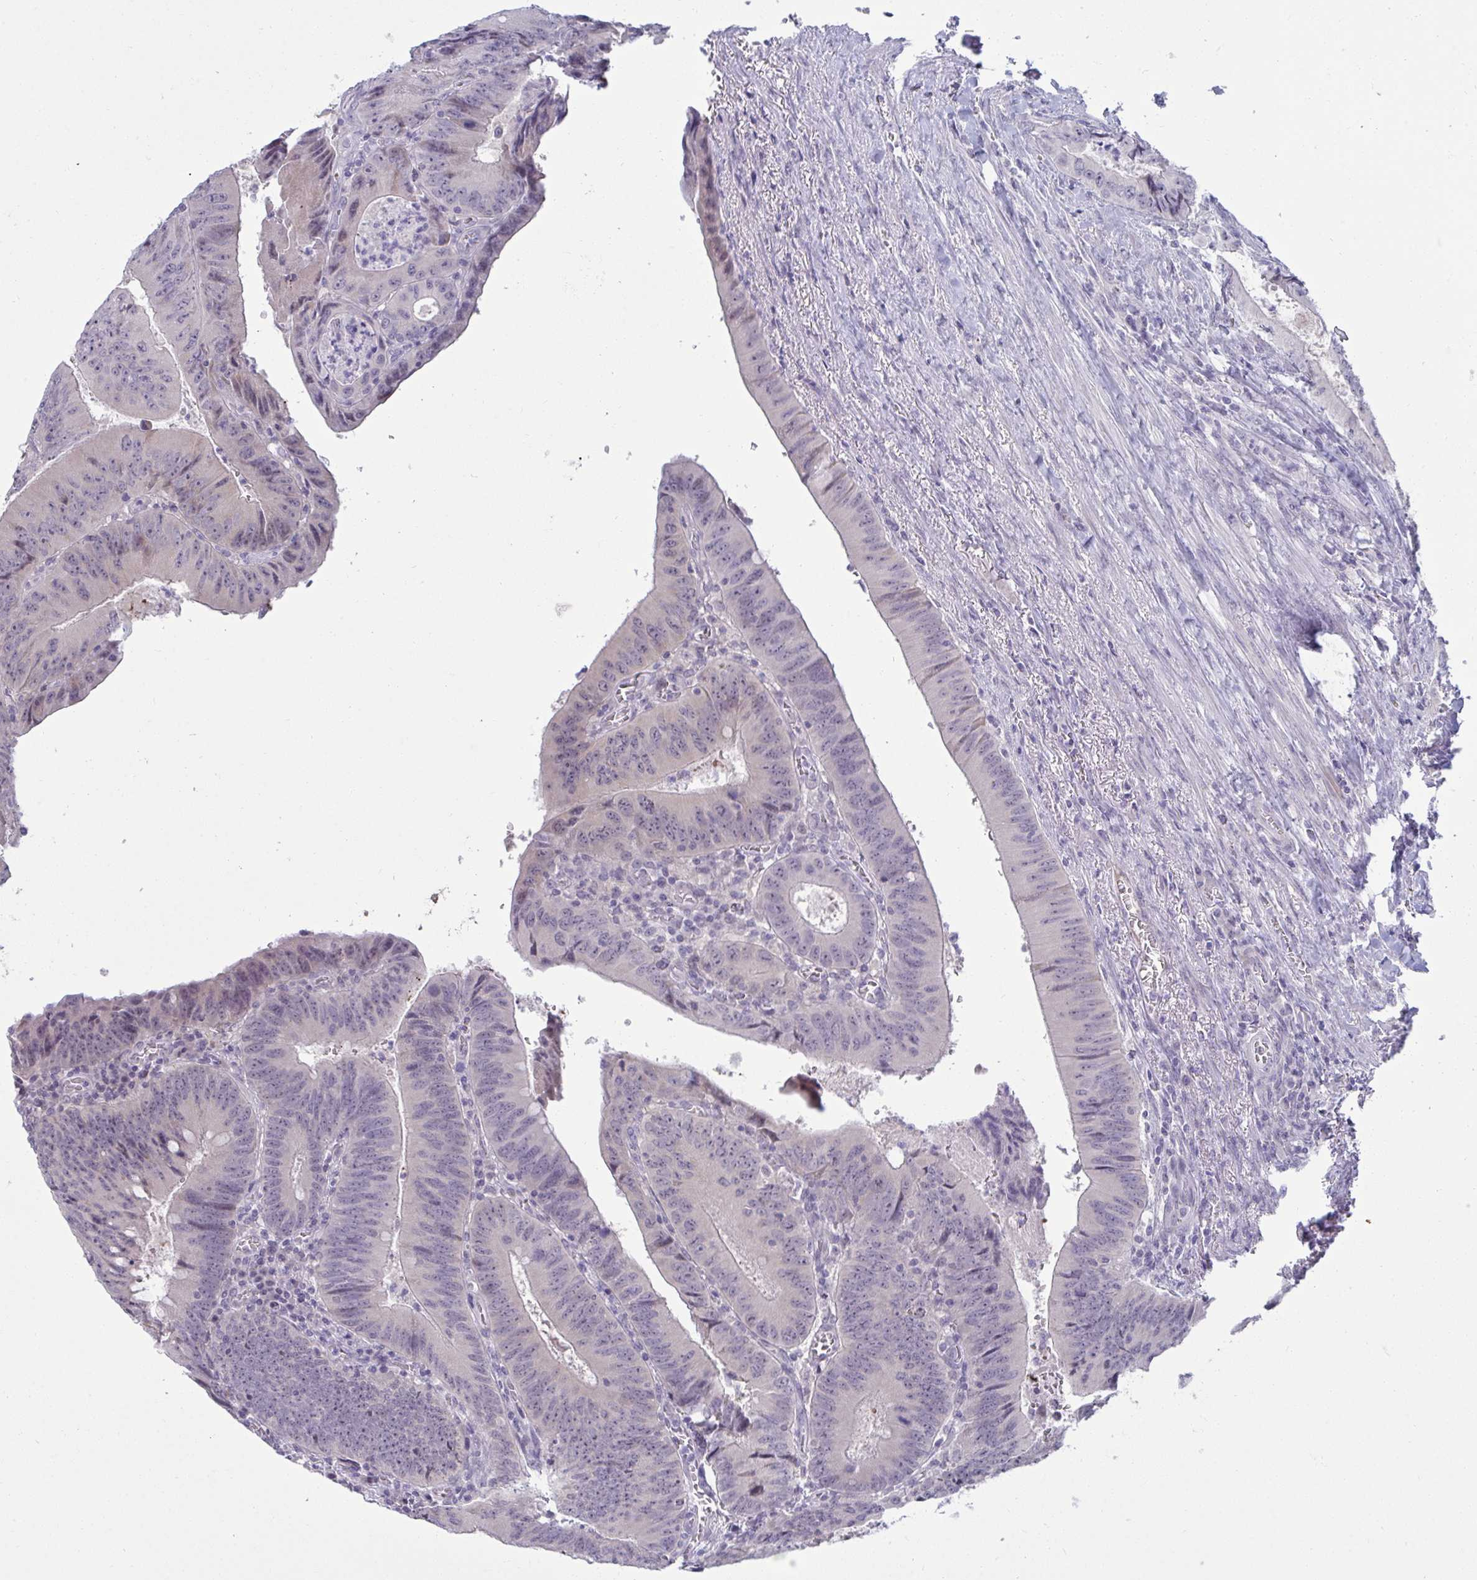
{"staining": {"intensity": "negative", "quantity": "none", "location": "none"}, "tissue": "colorectal cancer", "cell_type": "Tumor cells", "image_type": "cancer", "snomed": [{"axis": "morphology", "description": "Adenocarcinoma, NOS"}, {"axis": "topography", "description": "Rectum"}], "caption": "Immunohistochemistry (IHC) image of colorectal adenocarcinoma stained for a protein (brown), which demonstrates no staining in tumor cells.", "gene": "RNASEH1", "patient": {"sex": "female", "age": 72}}